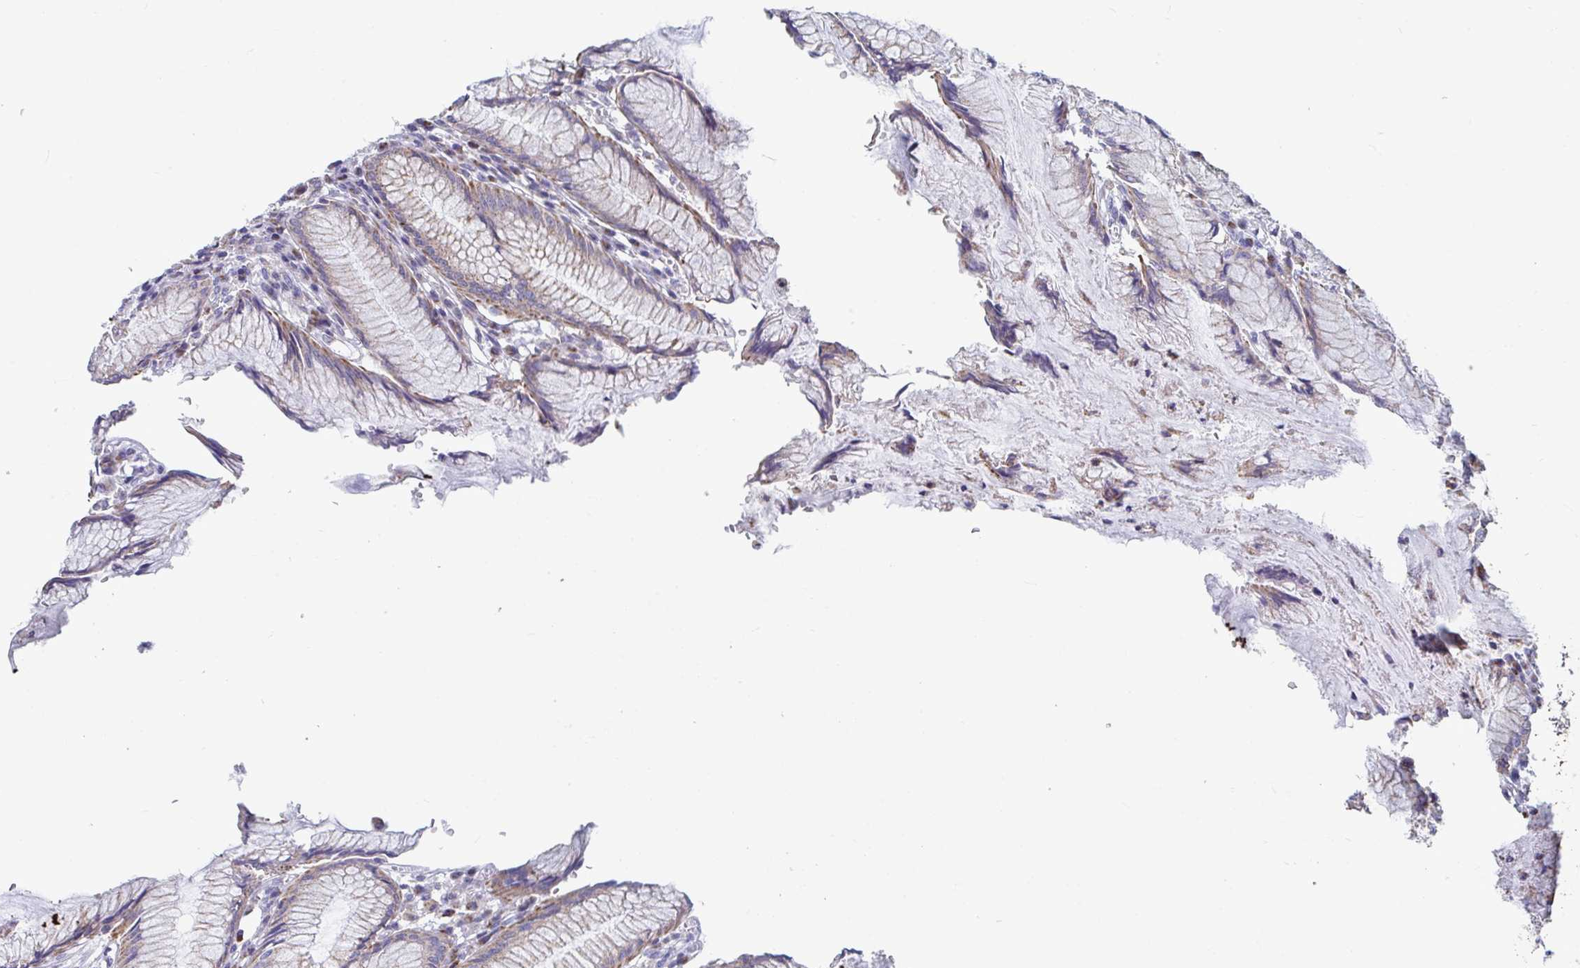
{"staining": {"intensity": "strong", "quantity": ">75%", "location": "cytoplasmic/membranous"}, "tissue": "stomach", "cell_type": "Glandular cells", "image_type": "normal", "snomed": [{"axis": "morphology", "description": "Normal tissue, NOS"}, {"axis": "topography", "description": "Stomach"}], "caption": "IHC staining of unremarkable stomach, which displays high levels of strong cytoplasmic/membranous staining in about >75% of glandular cells indicating strong cytoplasmic/membranous protein positivity. The staining was performed using DAB (brown) for protein detection and nuclei were counterstained in hematoxylin (blue).", "gene": "BCAT2", "patient": {"sex": "male", "age": 55}}